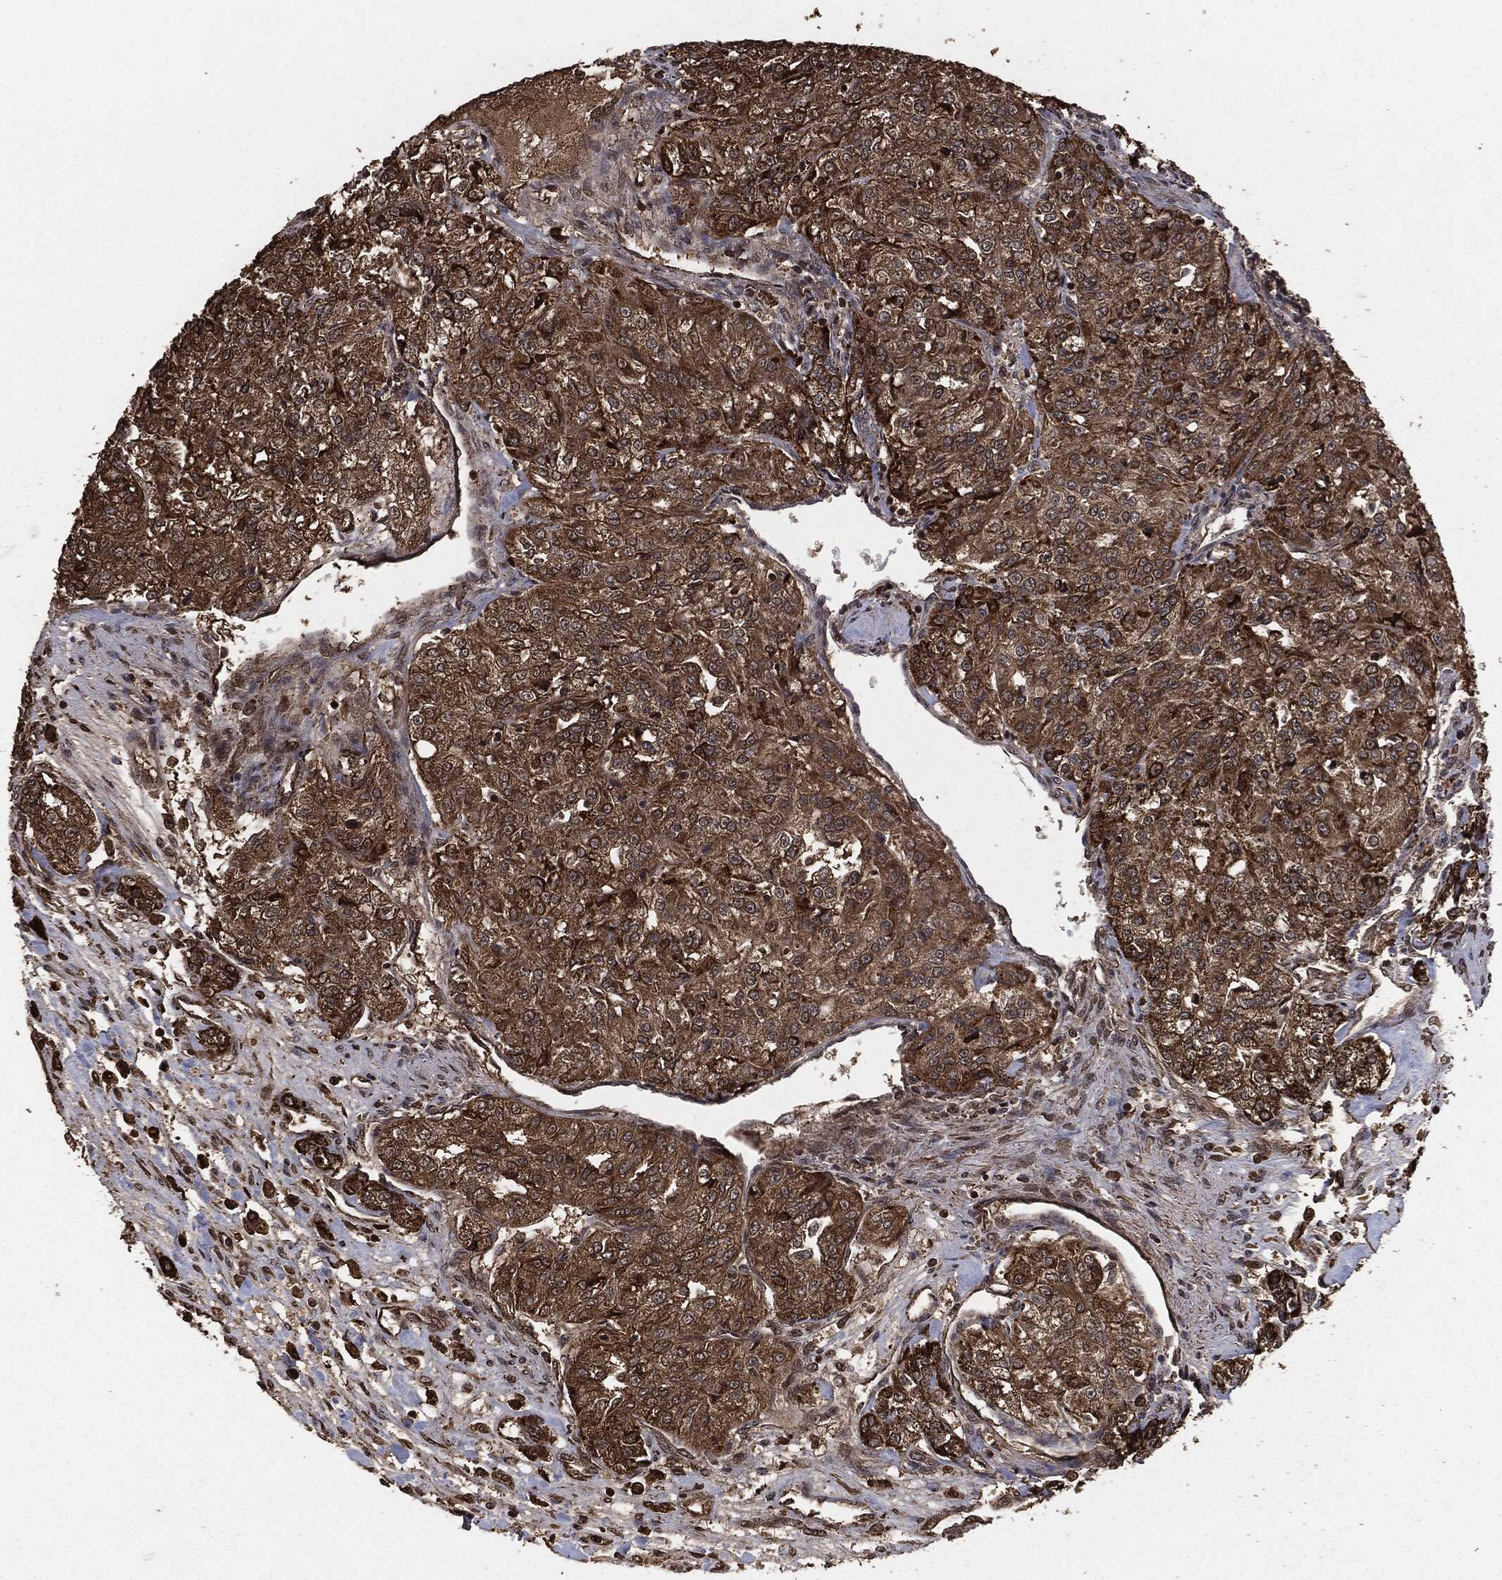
{"staining": {"intensity": "strong", "quantity": "25%-75%", "location": "cytoplasmic/membranous"}, "tissue": "renal cancer", "cell_type": "Tumor cells", "image_type": "cancer", "snomed": [{"axis": "morphology", "description": "Adenocarcinoma, NOS"}, {"axis": "topography", "description": "Kidney"}], "caption": "Renal adenocarcinoma stained with DAB immunohistochemistry shows high levels of strong cytoplasmic/membranous staining in approximately 25%-75% of tumor cells. The staining is performed using DAB (3,3'-diaminobenzidine) brown chromogen to label protein expression. The nuclei are counter-stained blue using hematoxylin.", "gene": "EGFR", "patient": {"sex": "female", "age": 63}}